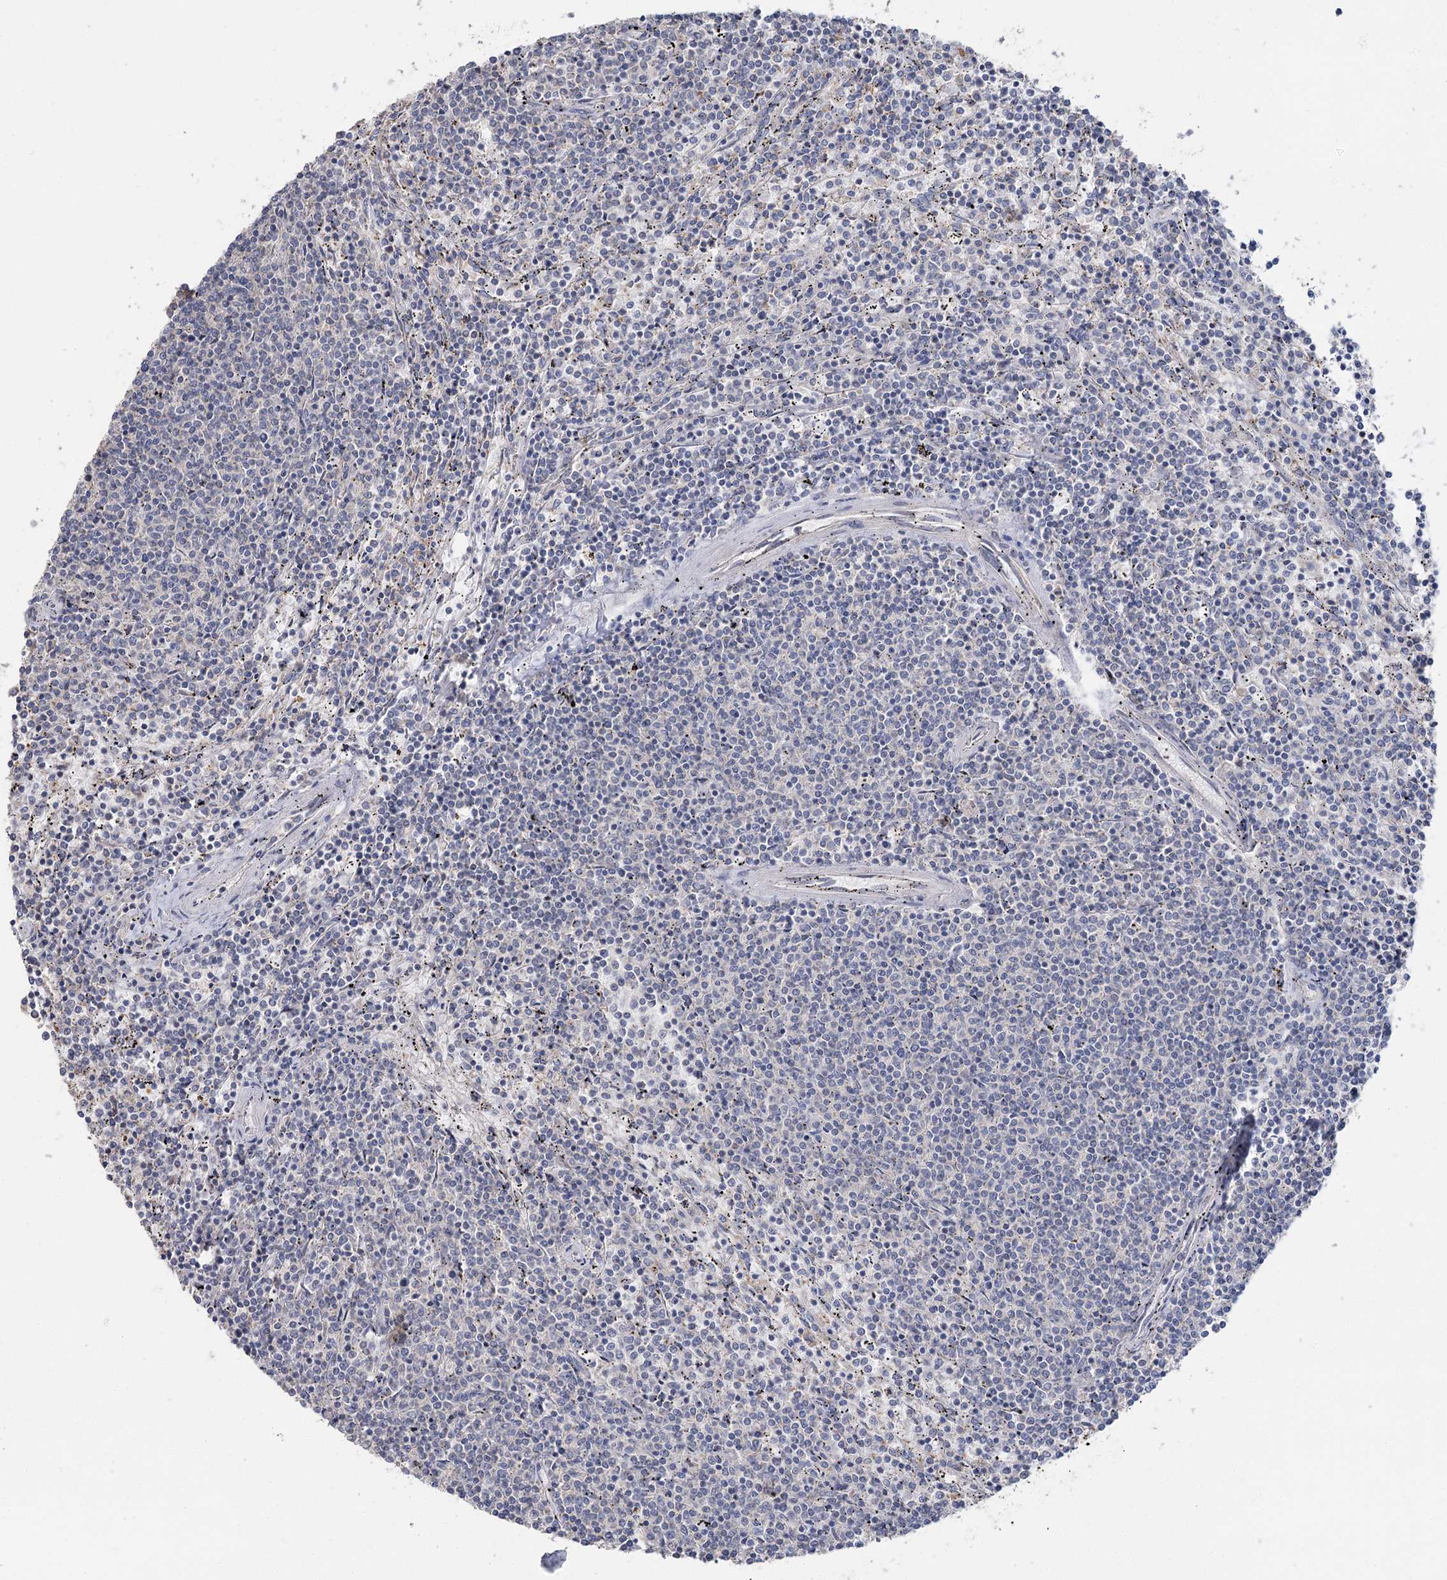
{"staining": {"intensity": "negative", "quantity": "none", "location": "none"}, "tissue": "lymphoma", "cell_type": "Tumor cells", "image_type": "cancer", "snomed": [{"axis": "morphology", "description": "Malignant lymphoma, non-Hodgkin's type, Low grade"}, {"axis": "topography", "description": "Spleen"}], "caption": "Immunohistochemistry histopathology image of neoplastic tissue: human low-grade malignant lymphoma, non-Hodgkin's type stained with DAB exhibits no significant protein positivity in tumor cells.", "gene": "TMEM187", "patient": {"sex": "female", "age": 50}}